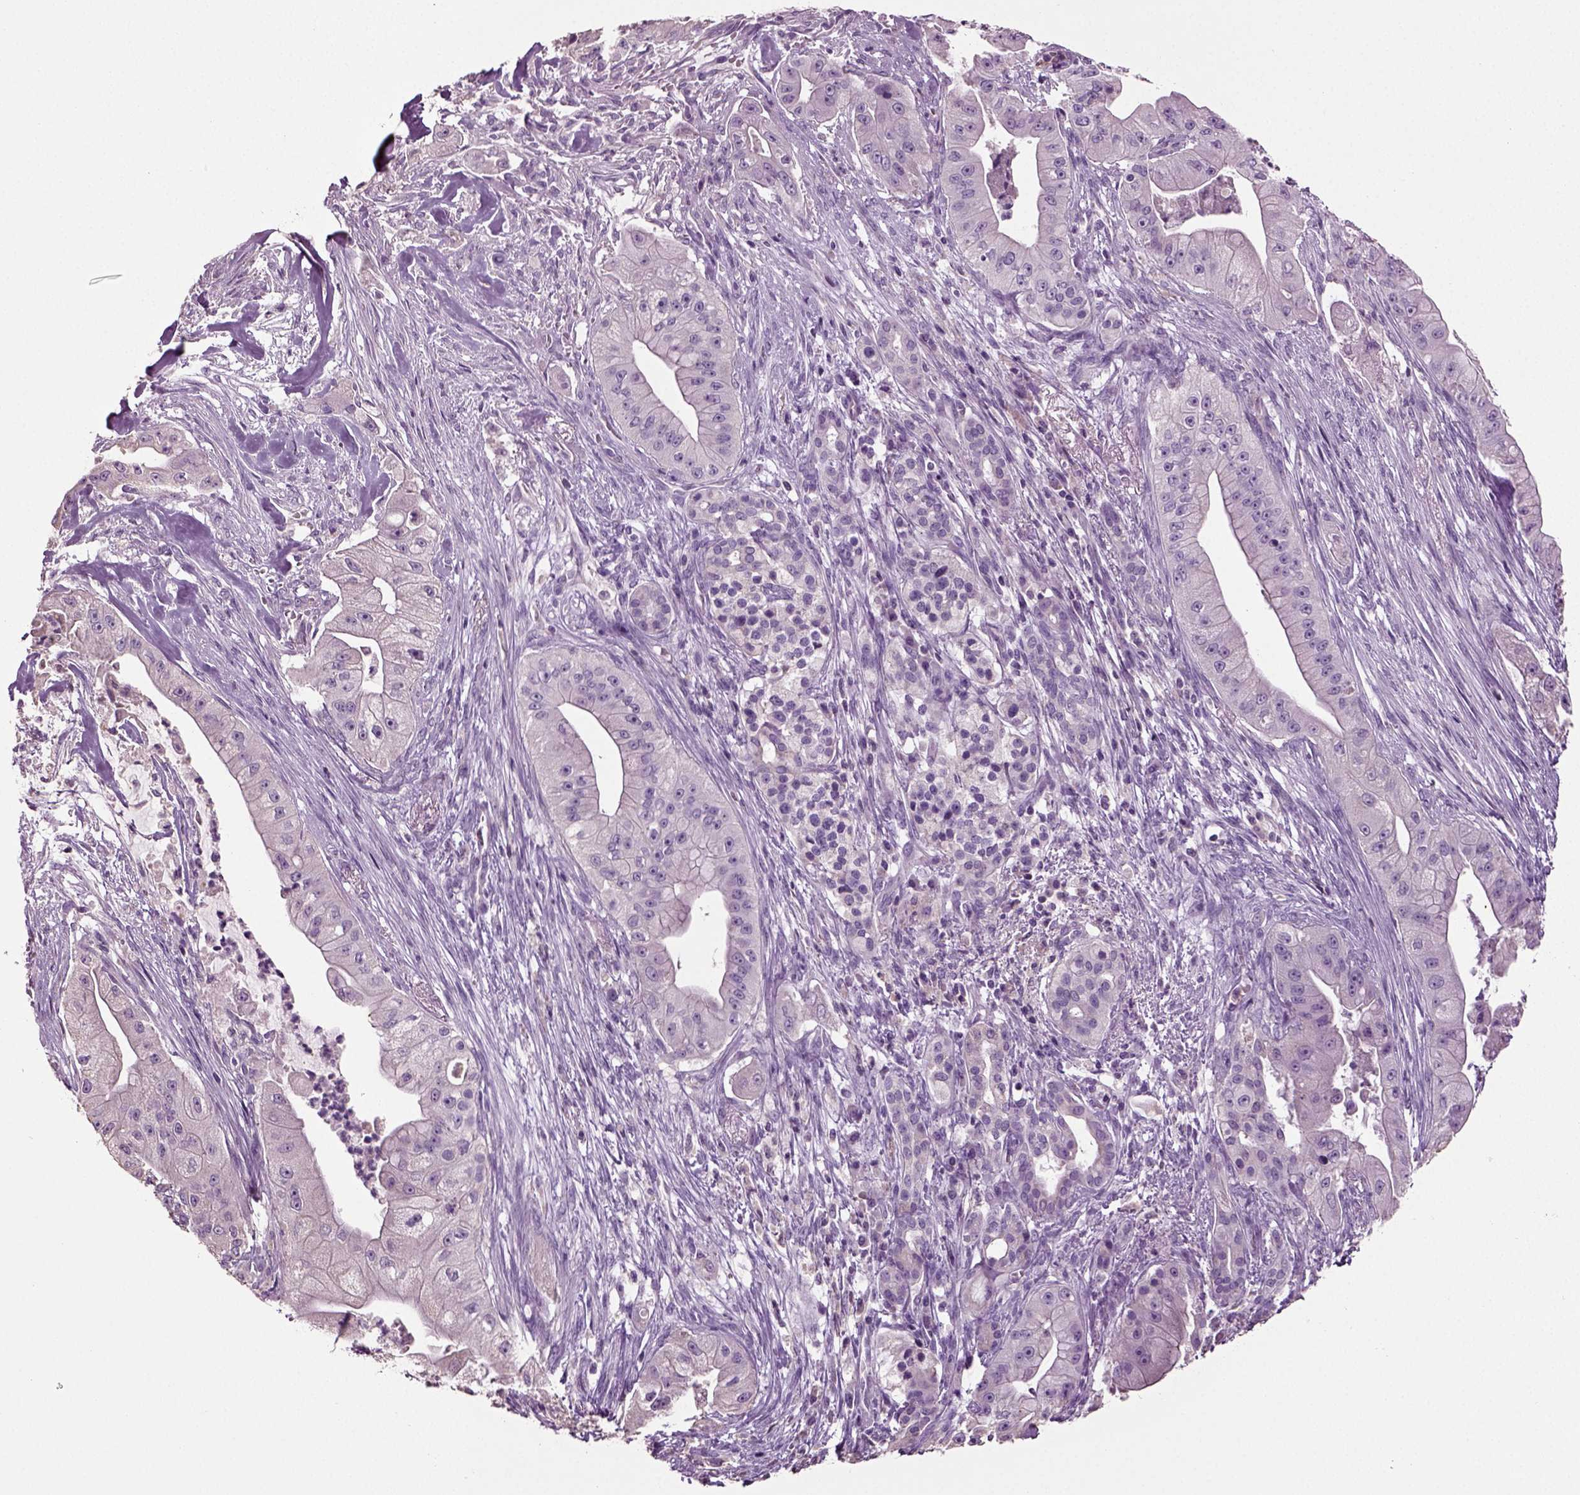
{"staining": {"intensity": "negative", "quantity": "none", "location": "none"}, "tissue": "pancreatic cancer", "cell_type": "Tumor cells", "image_type": "cancer", "snomed": [{"axis": "morphology", "description": "Normal tissue, NOS"}, {"axis": "morphology", "description": "Inflammation, NOS"}, {"axis": "morphology", "description": "Adenocarcinoma, NOS"}, {"axis": "topography", "description": "Pancreas"}], "caption": "Immunohistochemical staining of pancreatic cancer (adenocarcinoma) exhibits no significant positivity in tumor cells. (Immunohistochemistry (ihc), brightfield microscopy, high magnification).", "gene": "DEFB118", "patient": {"sex": "male", "age": 57}}